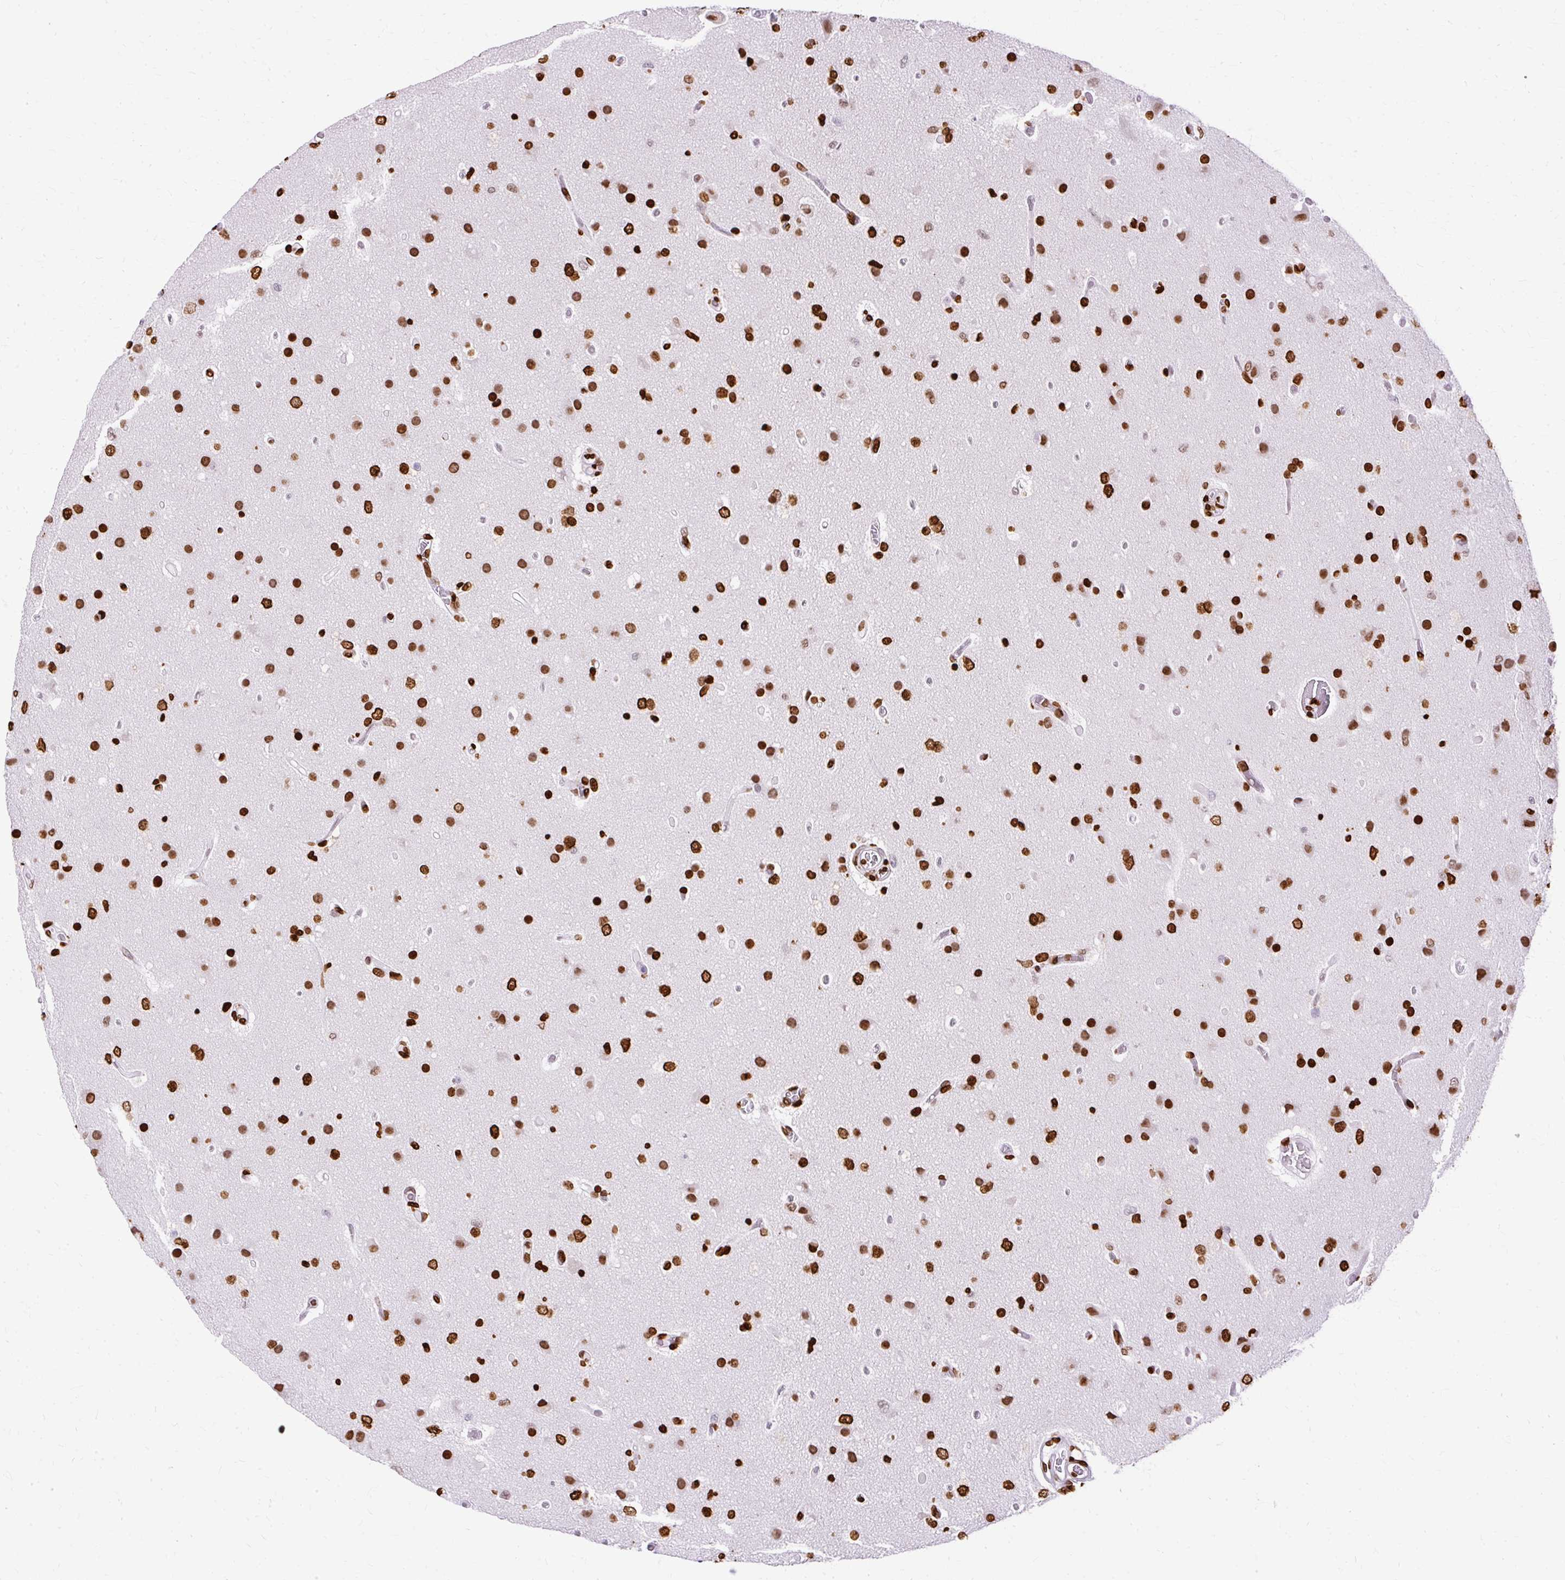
{"staining": {"intensity": "strong", "quantity": ">75%", "location": "nuclear"}, "tissue": "glioma", "cell_type": "Tumor cells", "image_type": "cancer", "snomed": [{"axis": "morphology", "description": "Glioma, malignant, High grade"}, {"axis": "topography", "description": "Brain"}], "caption": "There is high levels of strong nuclear staining in tumor cells of glioma, as demonstrated by immunohistochemical staining (brown color).", "gene": "TMEM184C", "patient": {"sex": "female", "age": 74}}